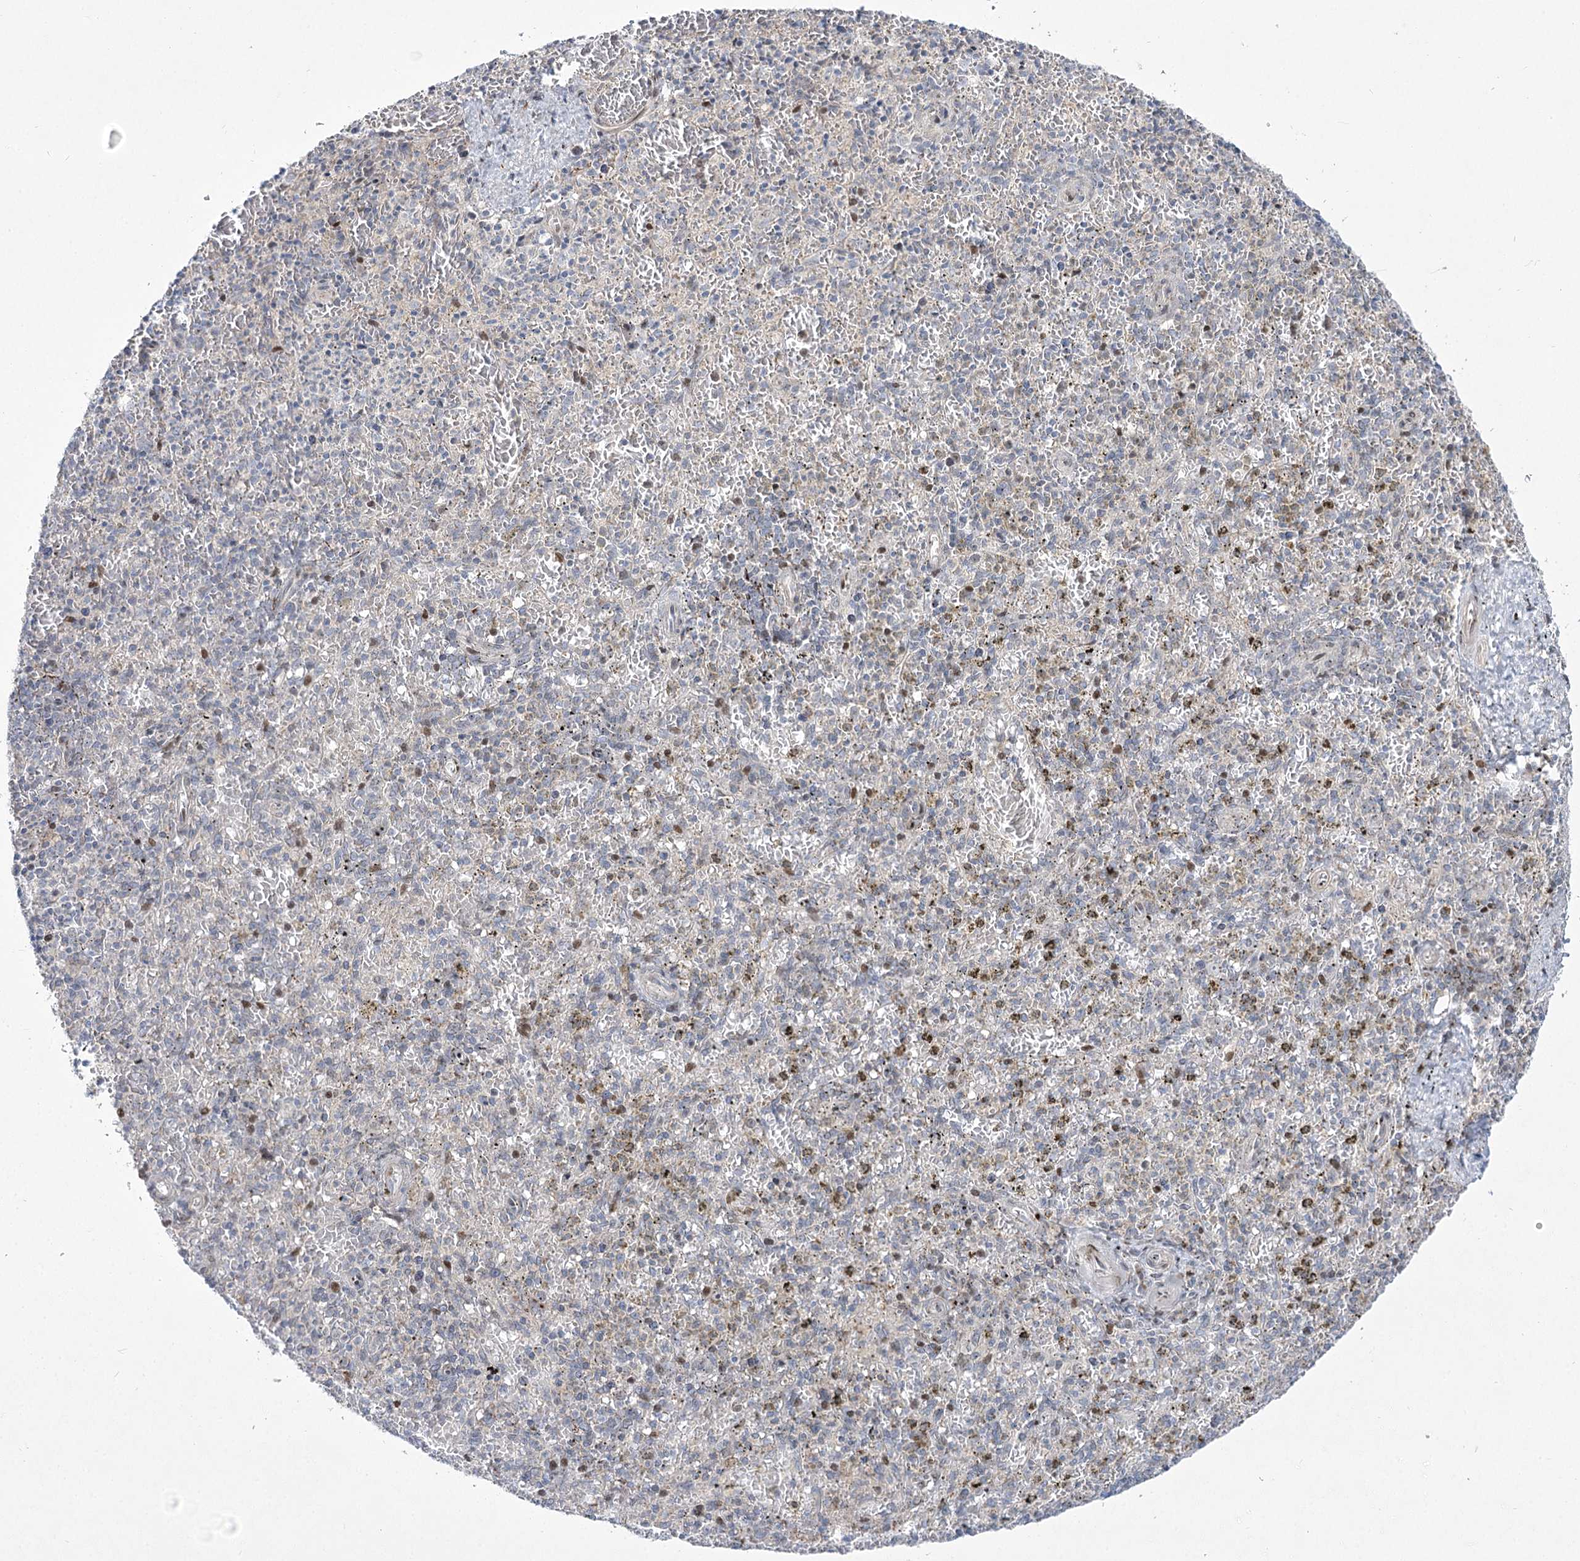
{"staining": {"intensity": "negative", "quantity": "none", "location": "none"}, "tissue": "spleen", "cell_type": "Cells in red pulp", "image_type": "normal", "snomed": [{"axis": "morphology", "description": "Normal tissue, NOS"}, {"axis": "topography", "description": "Spleen"}], "caption": "An immunohistochemistry (IHC) image of benign spleen is shown. There is no staining in cells in red pulp of spleen. The staining is performed using DAB (3,3'-diaminobenzidine) brown chromogen with nuclei counter-stained in using hematoxylin.", "gene": "CEP164", "patient": {"sex": "male", "age": 72}}